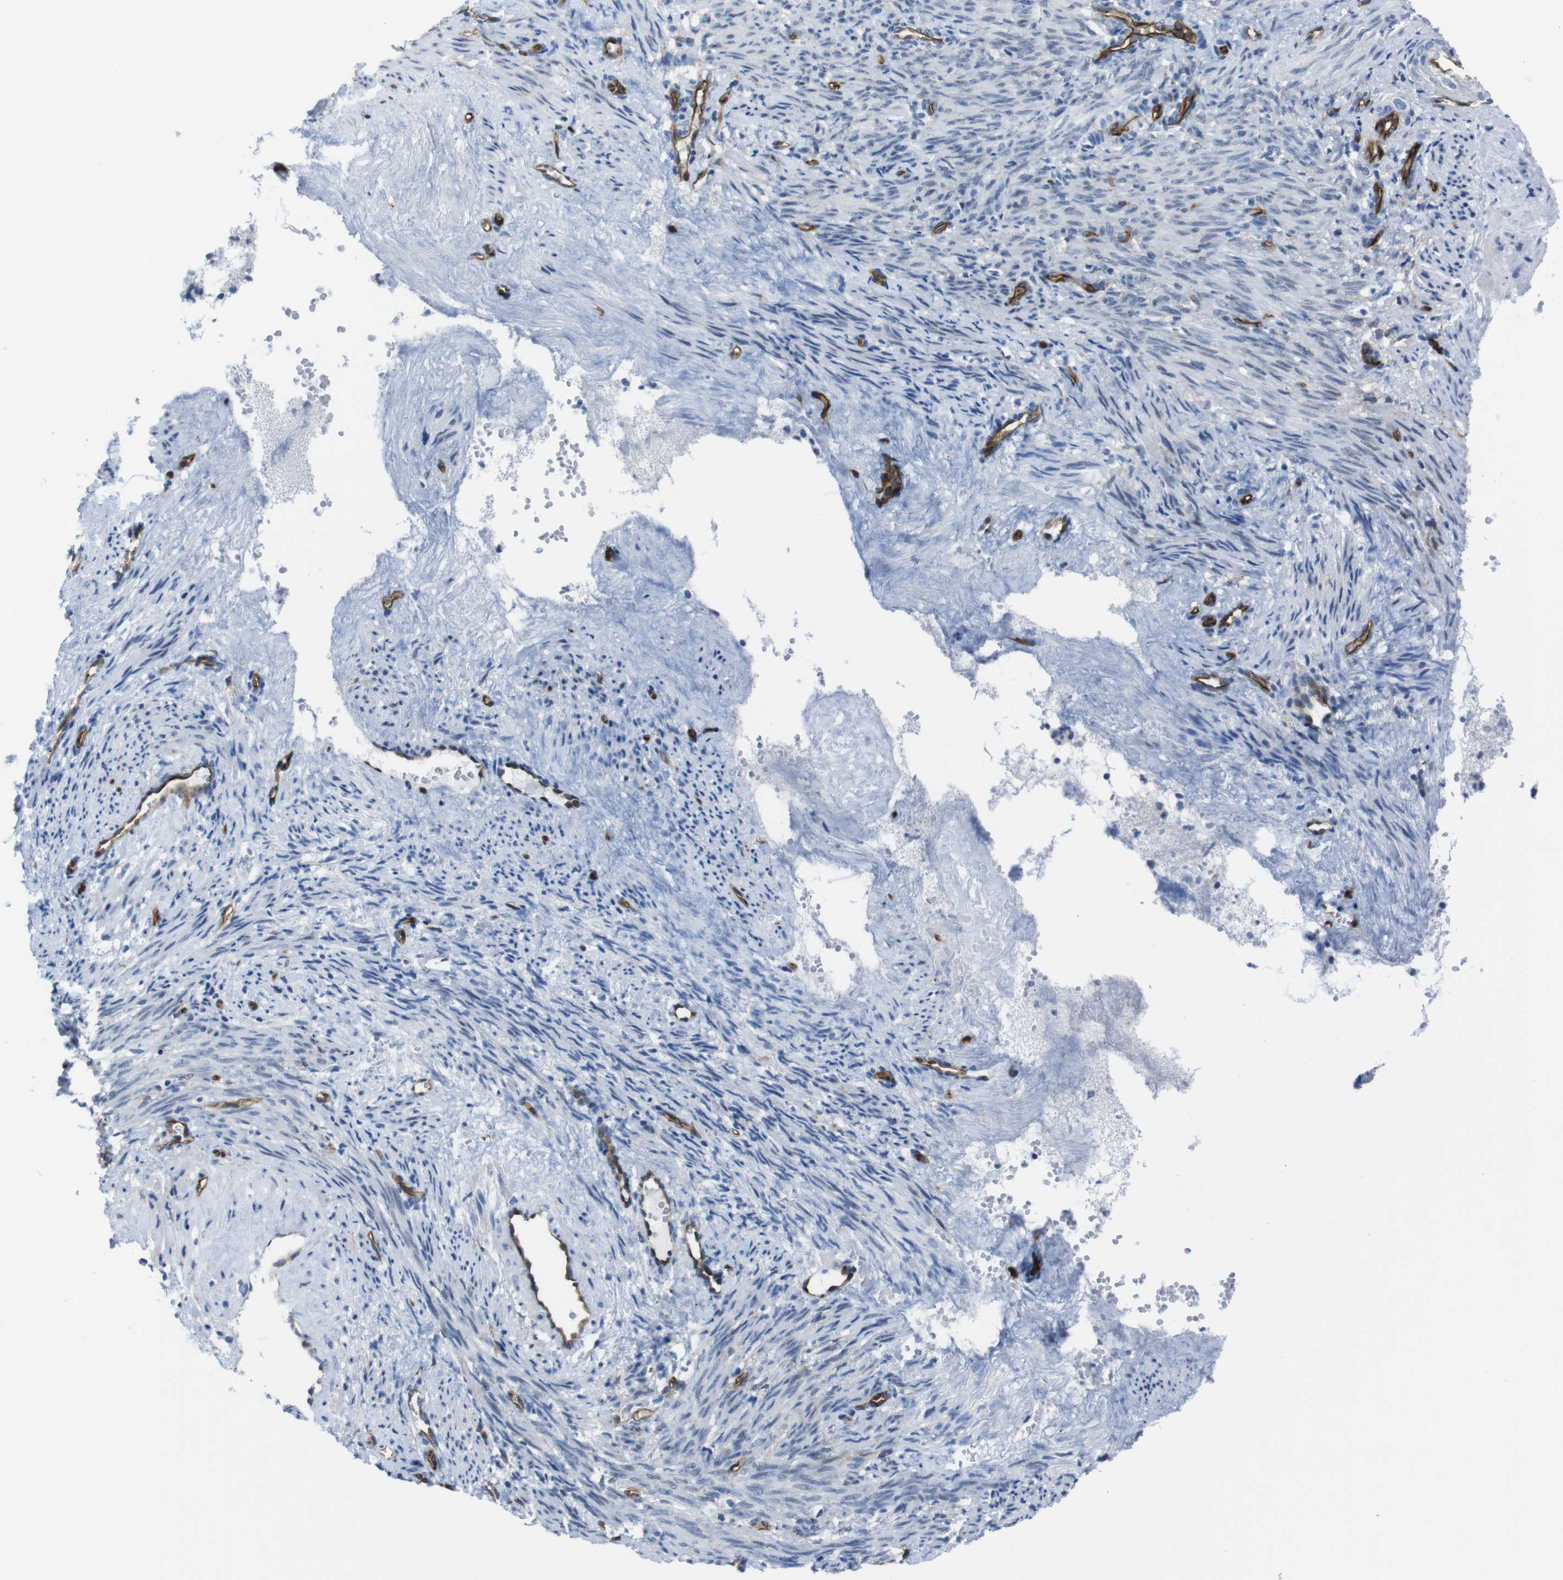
{"staining": {"intensity": "negative", "quantity": "none", "location": "none"}, "tissue": "smooth muscle", "cell_type": "Smooth muscle cells", "image_type": "normal", "snomed": [{"axis": "morphology", "description": "Normal tissue, NOS"}, {"axis": "topography", "description": "Endometrium"}], "caption": "Smooth muscle cells are negative for brown protein staining in benign smooth muscle. Brightfield microscopy of immunohistochemistry stained with DAB (3,3'-diaminobenzidine) (brown) and hematoxylin (blue), captured at high magnification.", "gene": "HSPA12B", "patient": {"sex": "female", "age": 33}}